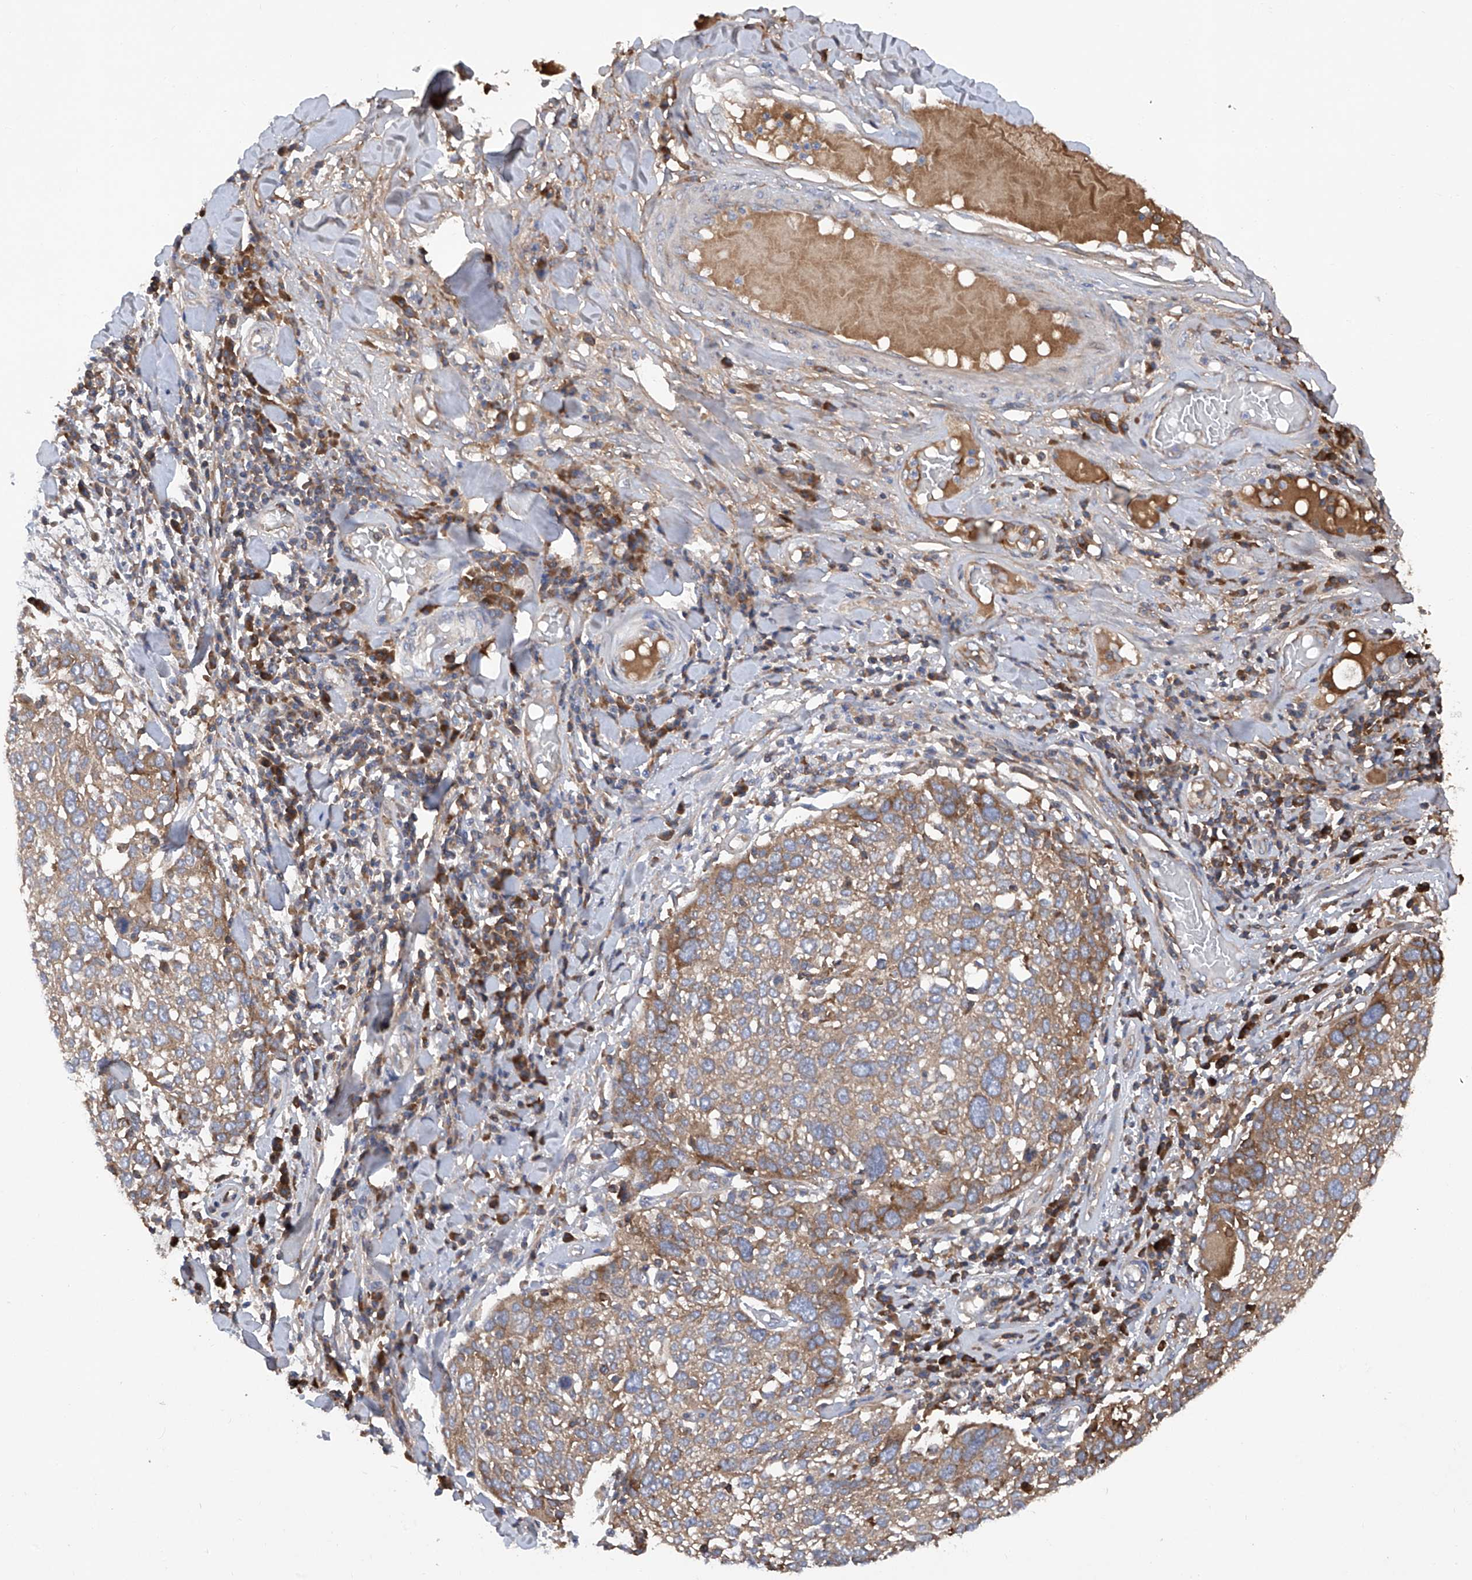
{"staining": {"intensity": "moderate", "quantity": ">75%", "location": "cytoplasmic/membranous"}, "tissue": "lung cancer", "cell_type": "Tumor cells", "image_type": "cancer", "snomed": [{"axis": "morphology", "description": "Squamous cell carcinoma, NOS"}, {"axis": "topography", "description": "Lung"}], "caption": "Protein staining of squamous cell carcinoma (lung) tissue displays moderate cytoplasmic/membranous expression in about >75% of tumor cells. (DAB (3,3'-diaminobenzidine) IHC with brightfield microscopy, high magnification).", "gene": "ASCC3", "patient": {"sex": "male", "age": 65}}